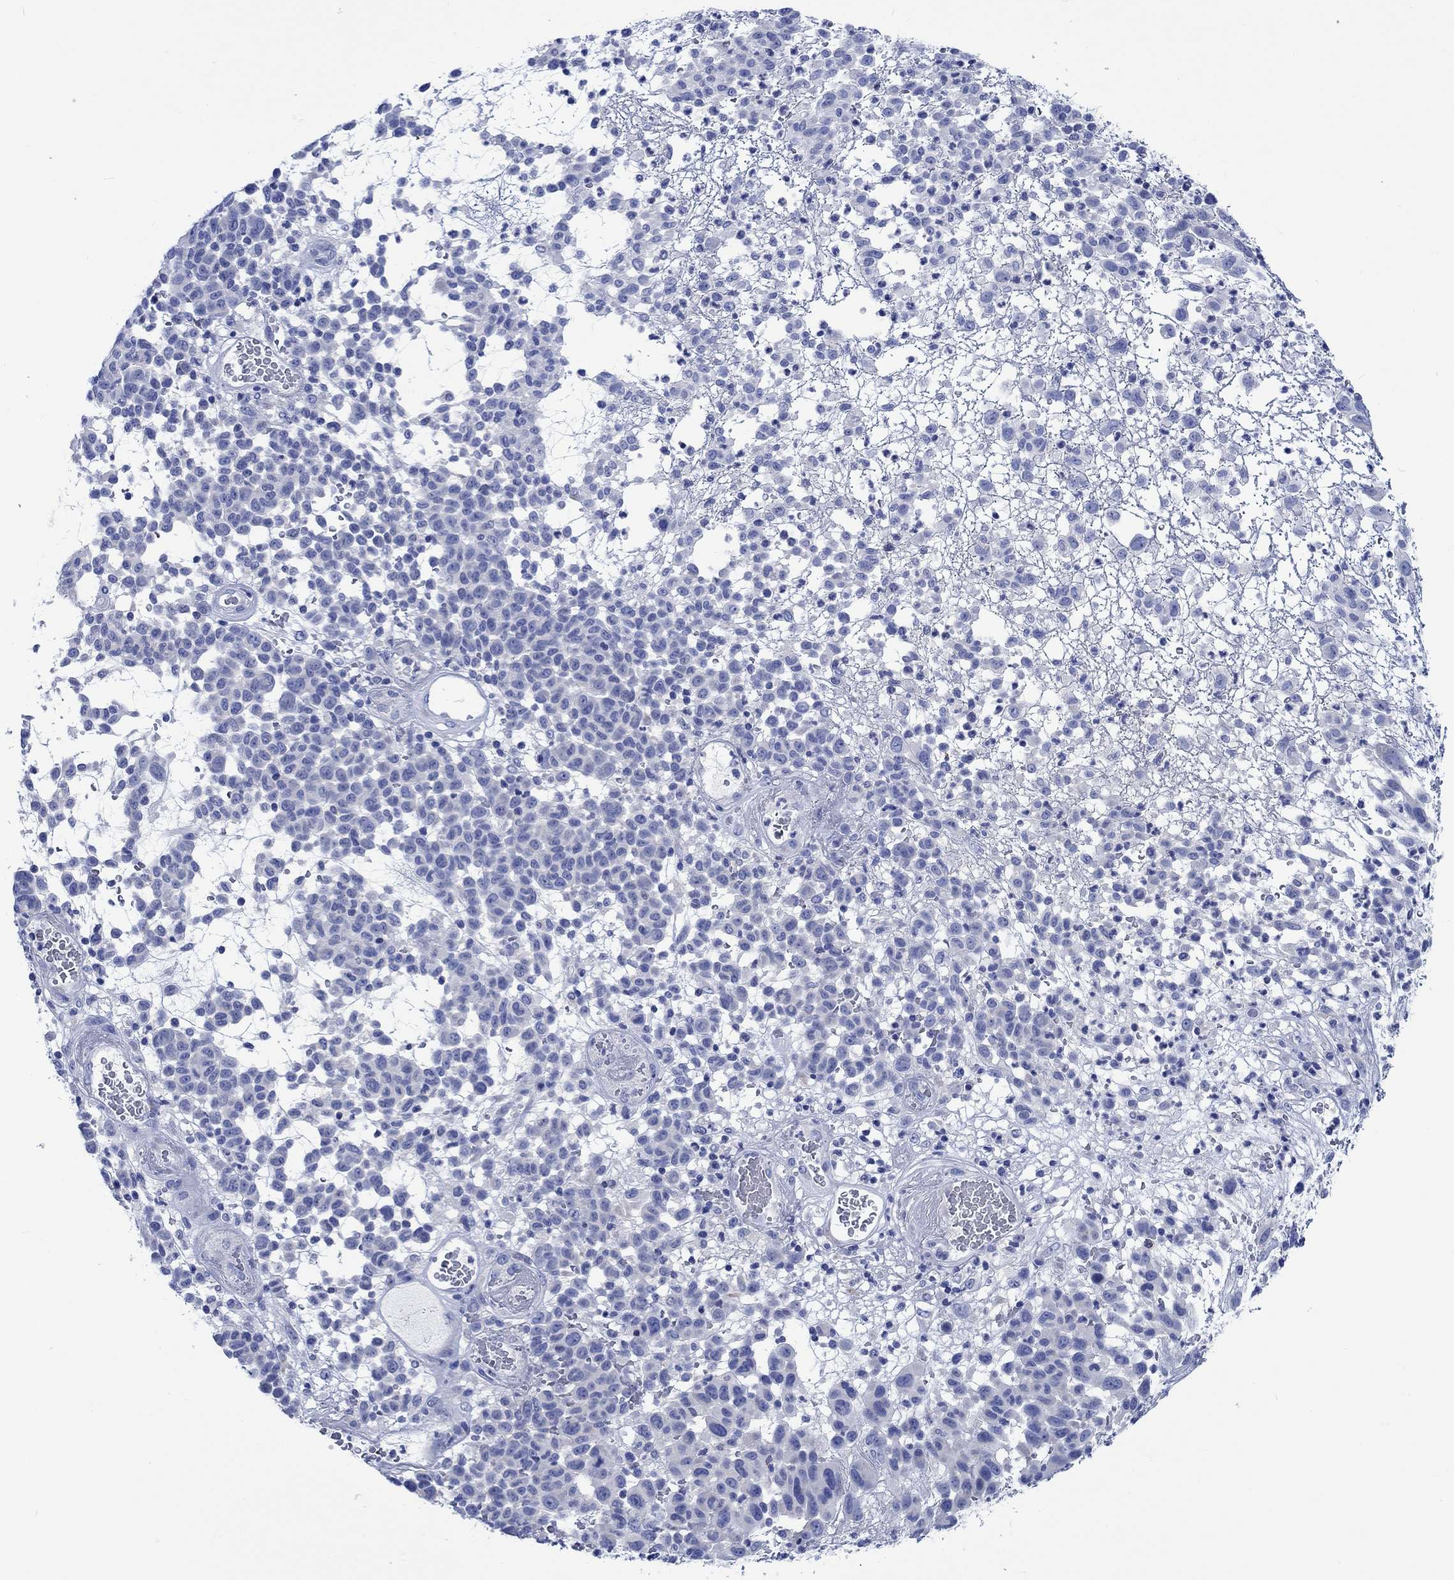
{"staining": {"intensity": "negative", "quantity": "none", "location": "none"}, "tissue": "melanoma", "cell_type": "Tumor cells", "image_type": "cancer", "snomed": [{"axis": "morphology", "description": "Malignant melanoma, NOS"}, {"axis": "topography", "description": "Skin"}], "caption": "A micrograph of malignant melanoma stained for a protein displays no brown staining in tumor cells. Brightfield microscopy of IHC stained with DAB (3,3'-diaminobenzidine) (brown) and hematoxylin (blue), captured at high magnification.", "gene": "PTPRN2", "patient": {"sex": "male", "age": 59}}